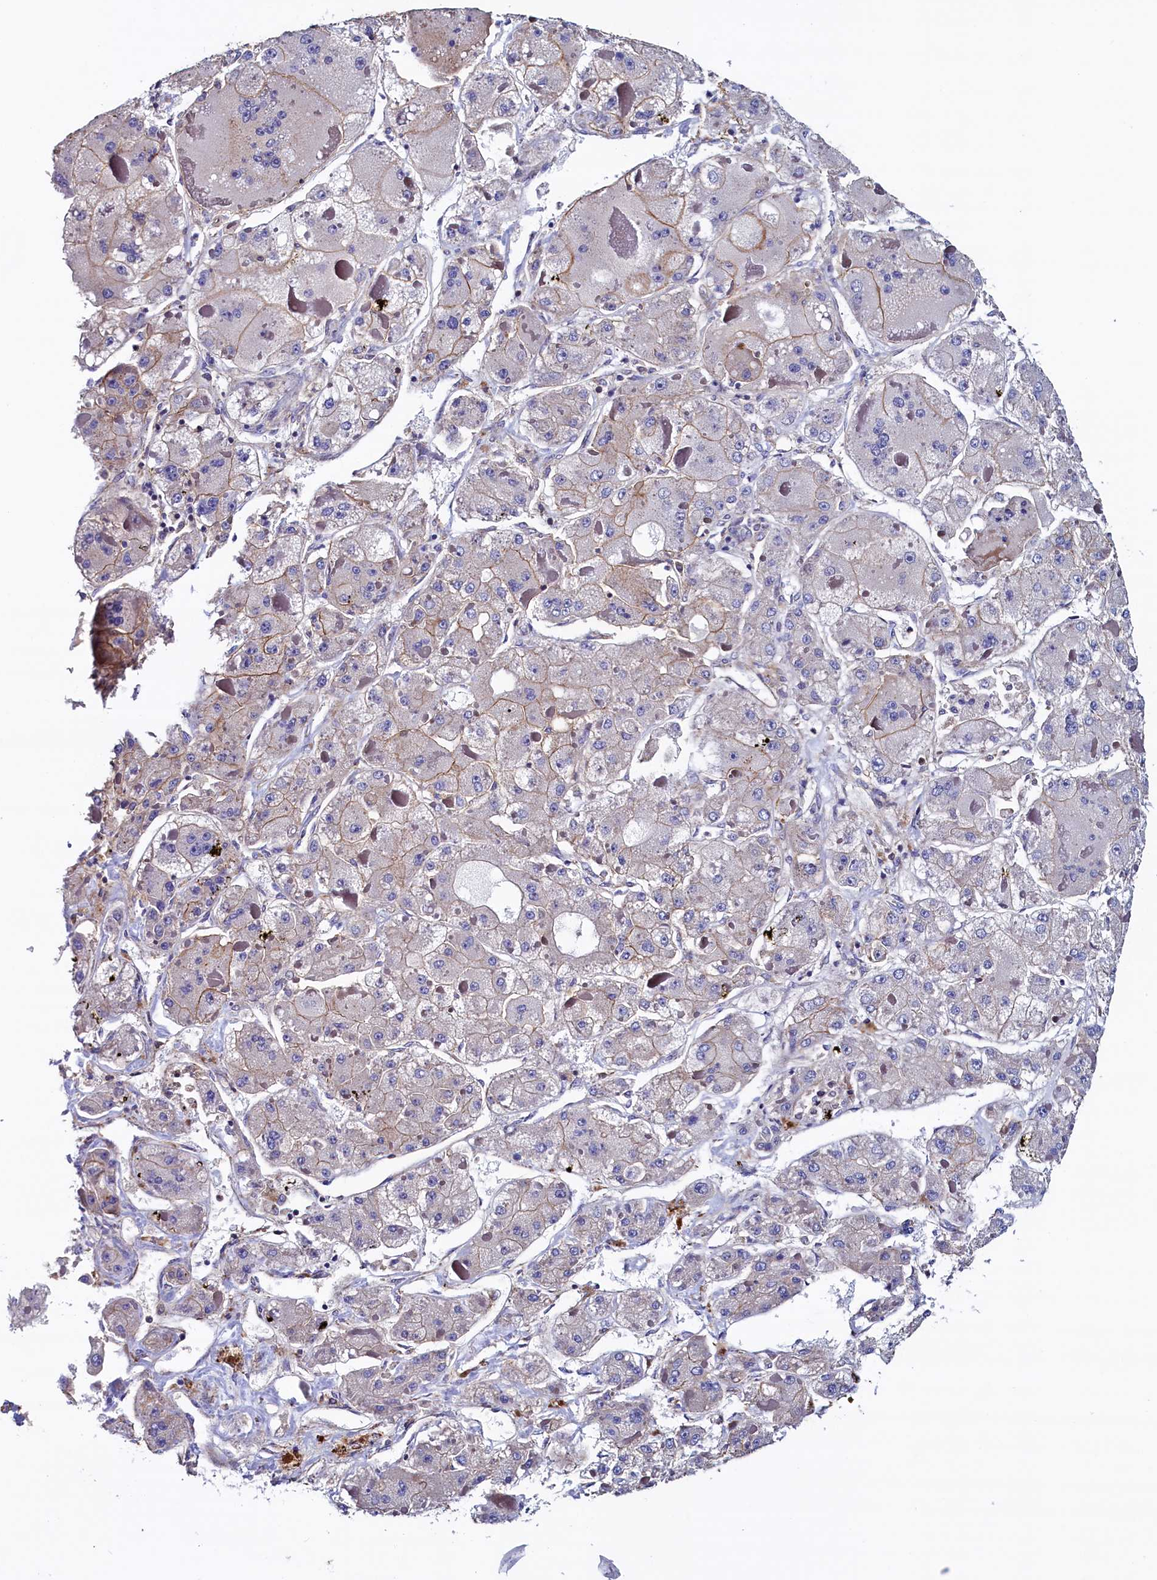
{"staining": {"intensity": "weak", "quantity": "<25%", "location": "cytoplasmic/membranous"}, "tissue": "liver cancer", "cell_type": "Tumor cells", "image_type": "cancer", "snomed": [{"axis": "morphology", "description": "Carcinoma, Hepatocellular, NOS"}, {"axis": "topography", "description": "Liver"}], "caption": "Tumor cells are negative for brown protein staining in liver cancer.", "gene": "ATXN2L", "patient": {"sex": "female", "age": 73}}